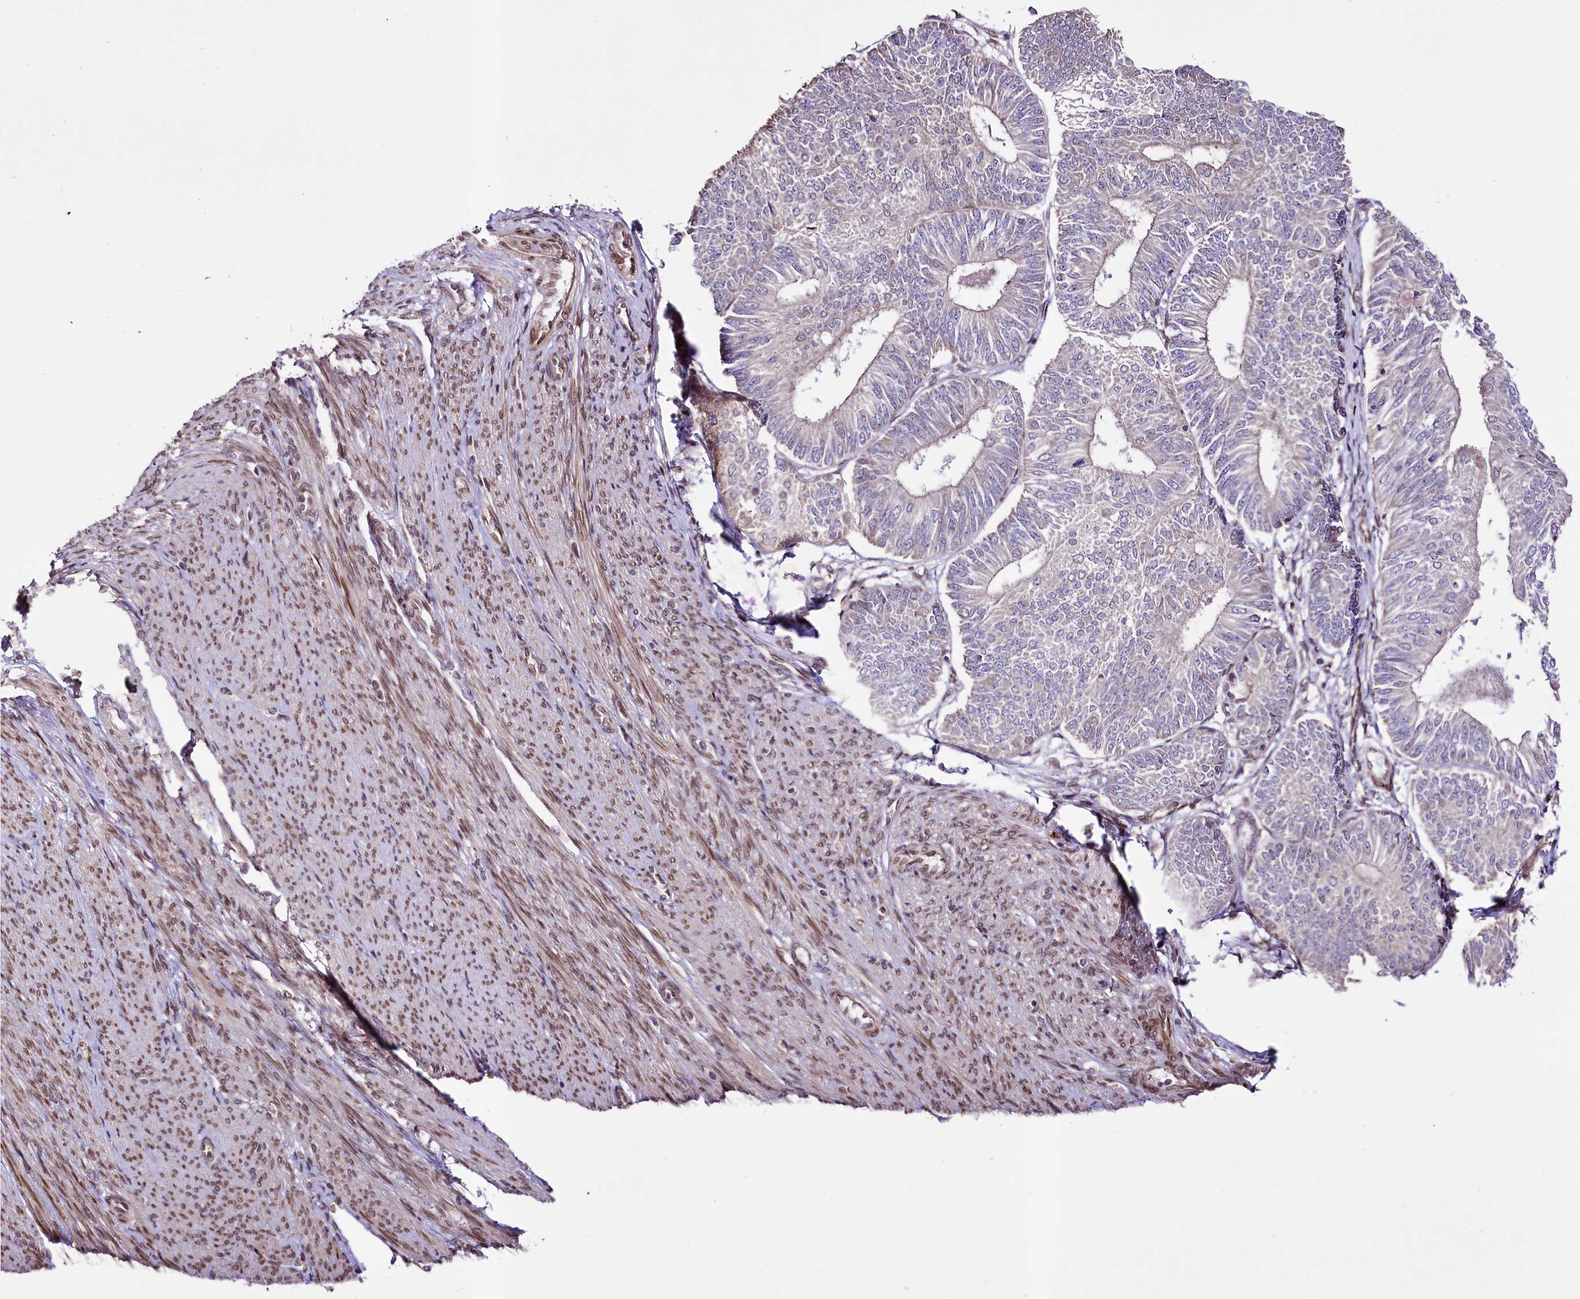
{"staining": {"intensity": "negative", "quantity": "none", "location": "none"}, "tissue": "endometrial cancer", "cell_type": "Tumor cells", "image_type": "cancer", "snomed": [{"axis": "morphology", "description": "Adenocarcinoma, NOS"}, {"axis": "topography", "description": "Endometrium"}], "caption": "This is an immunohistochemistry (IHC) micrograph of adenocarcinoma (endometrial). There is no staining in tumor cells.", "gene": "ZNF226", "patient": {"sex": "female", "age": 58}}